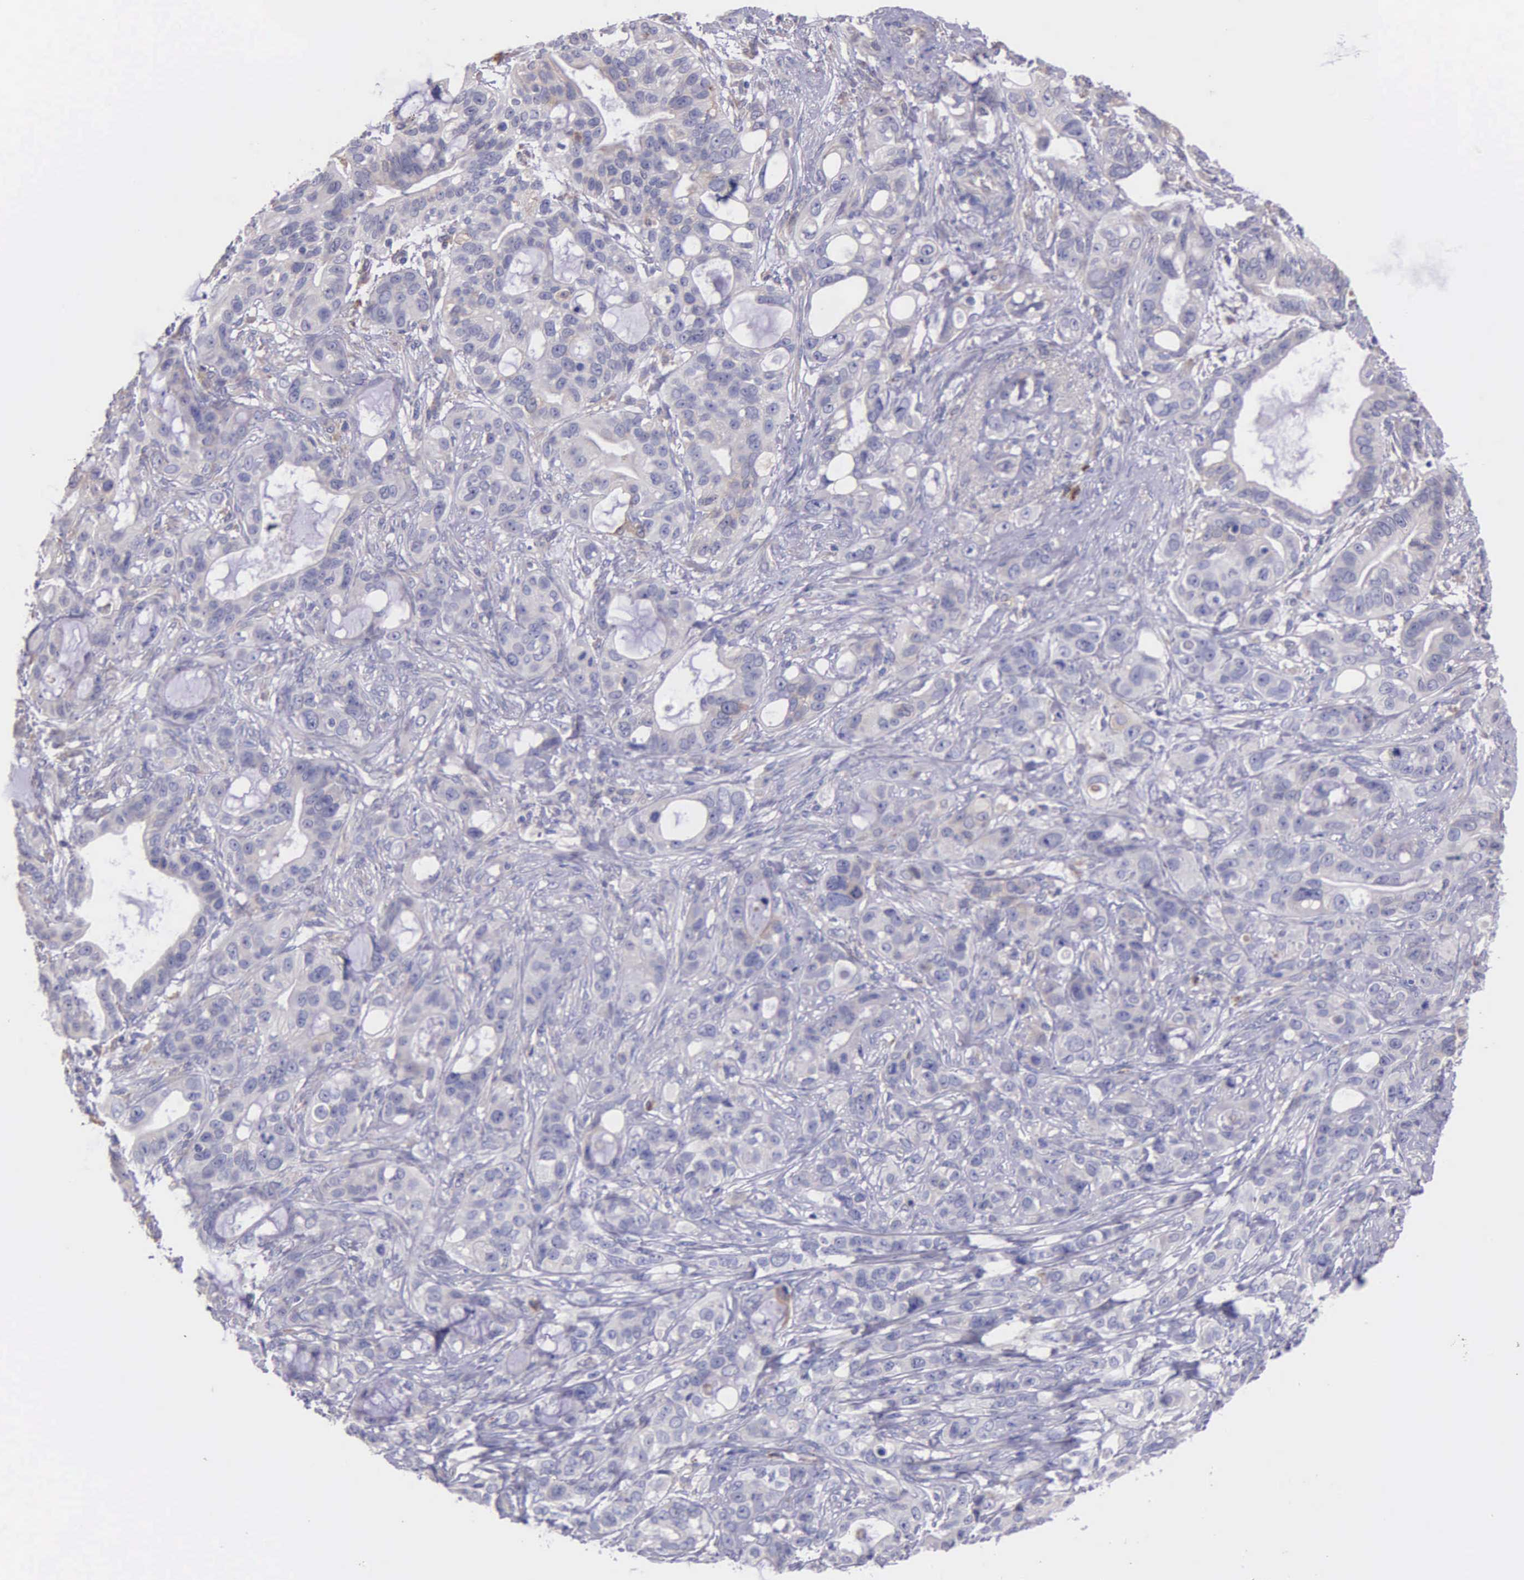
{"staining": {"intensity": "weak", "quantity": "<25%", "location": "cytoplasmic/membranous"}, "tissue": "stomach cancer", "cell_type": "Tumor cells", "image_type": "cancer", "snomed": [{"axis": "morphology", "description": "Adenocarcinoma, NOS"}, {"axis": "topography", "description": "Stomach, upper"}], "caption": "The micrograph demonstrates no significant positivity in tumor cells of stomach cancer.", "gene": "ZC3H12B", "patient": {"sex": "male", "age": 47}}